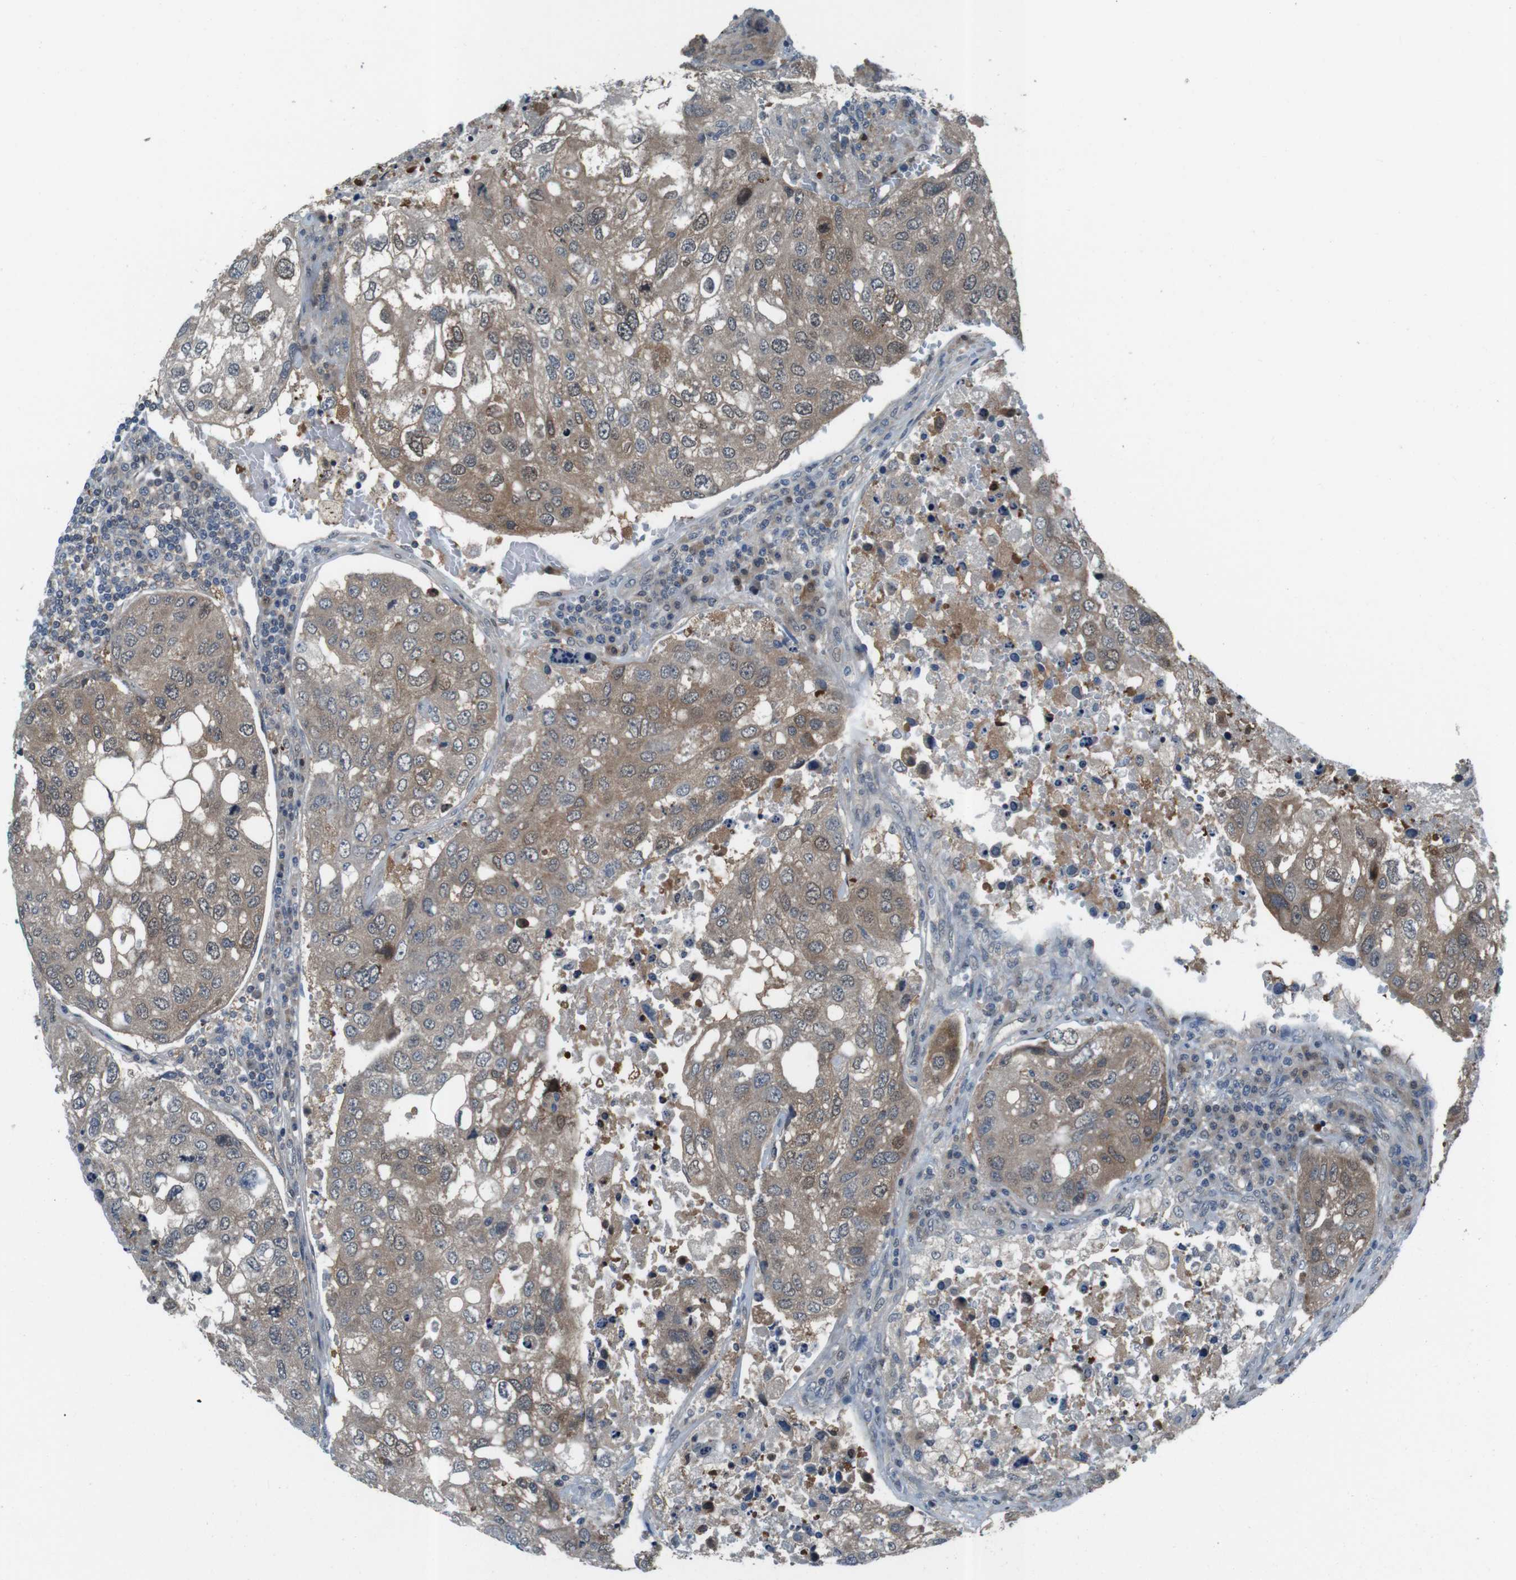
{"staining": {"intensity": "weak", "quantity": ">75%", "location": "cytoplasmic/membranous"}, "tissue": "urothelial cancer", "cell_type": "Tumor cells", "image_type": "cancer", "snomed": [{"axis": "morphology", "description": "Urothelial carcinoma, High grade"}, {"axis": "topography", "description": "Lymph node"}, {"axis": "topography", "description": "Urinary bladder"}], "caption": "Urothelial cancer was stained to show a protein in brown. There is low levels of weak cytoplasmic/membranous staining in approximately >75% of tumor cells.", "gene": "LRP5", "patient": {"sex": "male", "age": 51}}